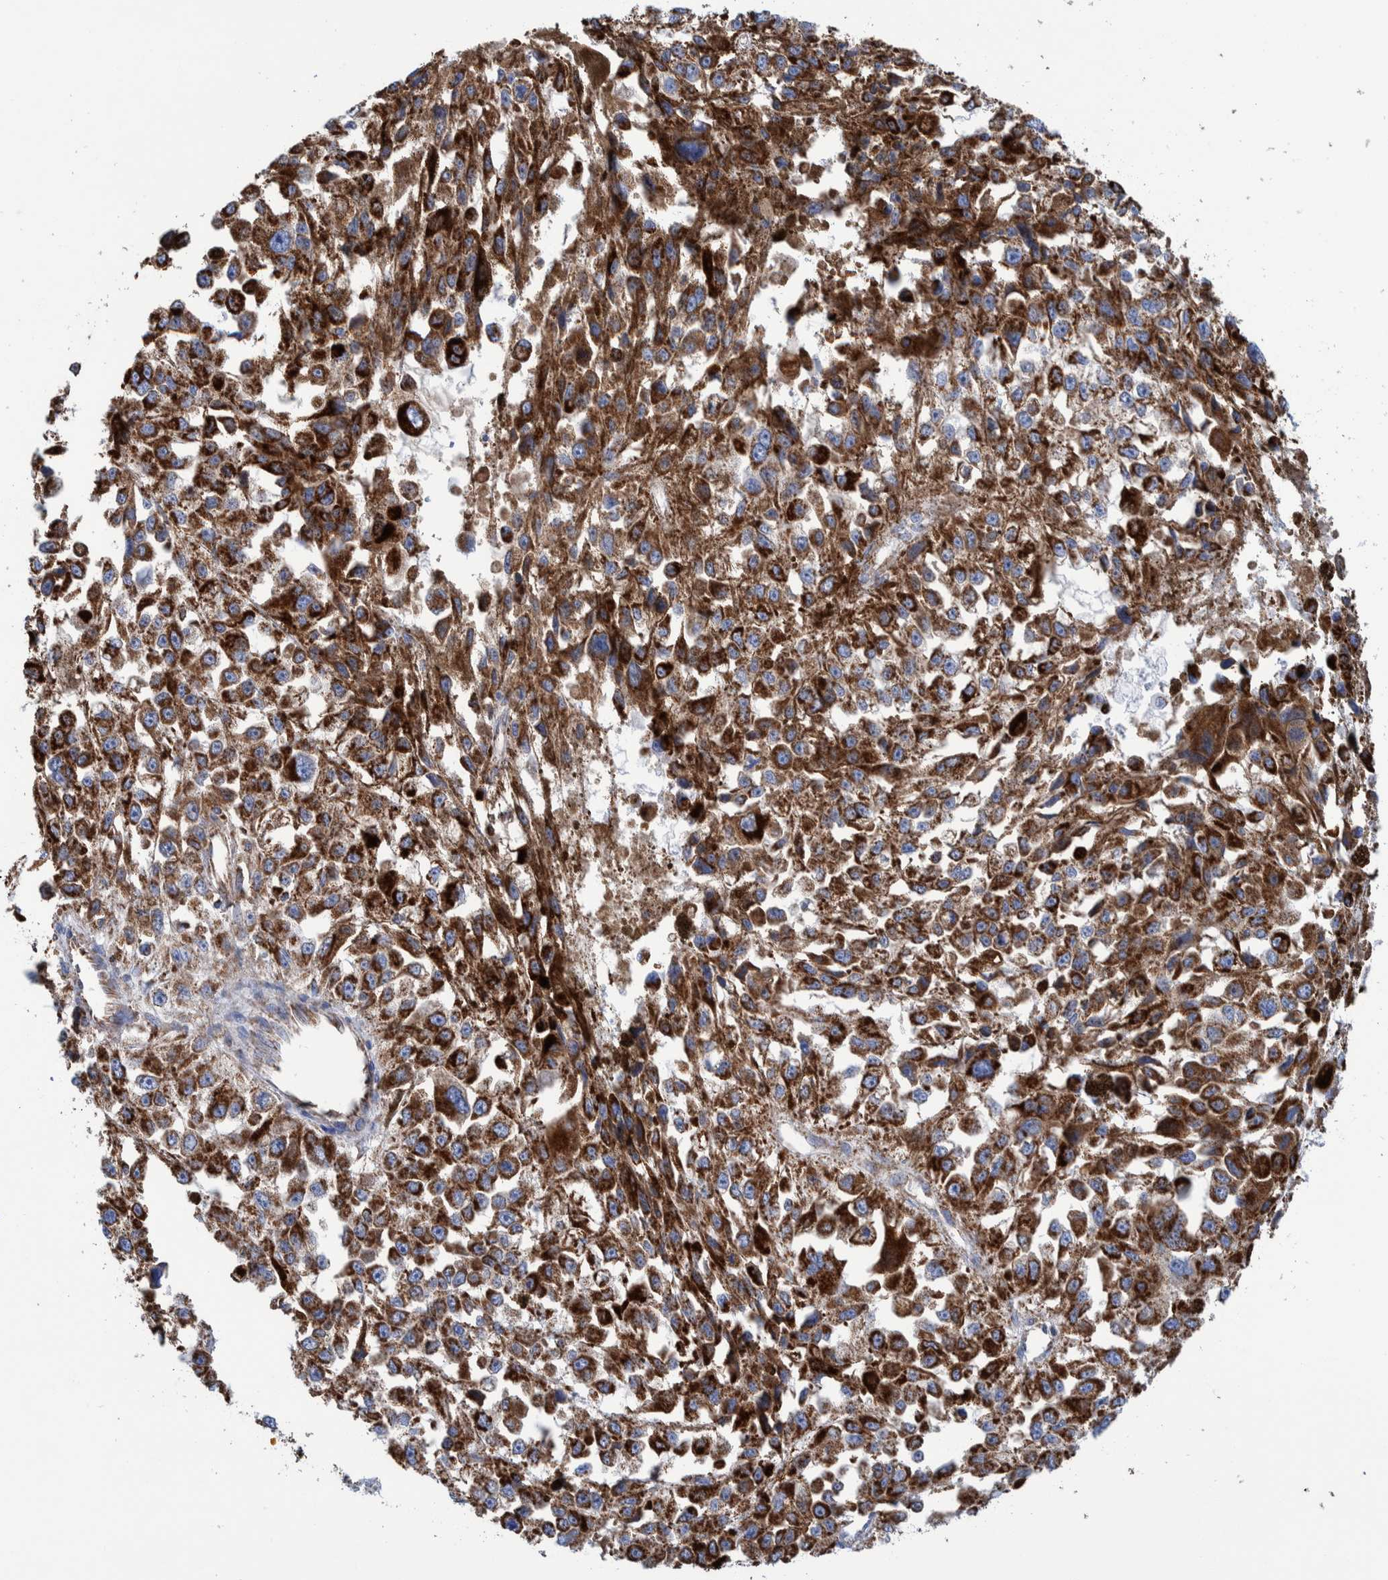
{"staining": {"intensity": "moderate", "quantity": ">75%", "location": "cytoplasmic/membranous"}, "tissue": "melanoma", "cell_type": "Tumor cells", "image_type": "cancer", "snomed": [{"axis": "morphology", "description": "Malignant melanoma, Metastatic site"}, {"axis": "topography", "description": "Lymph node"}], "caption": "Malignant melanoma (metastatic site) stained with immunohistochemistry (IHC) shows moderate cytoplasmic/membranous positivity in about >75% of tumor cells.", "gene": "DECR1", "patient": {"sex": "male", "age": 59}}